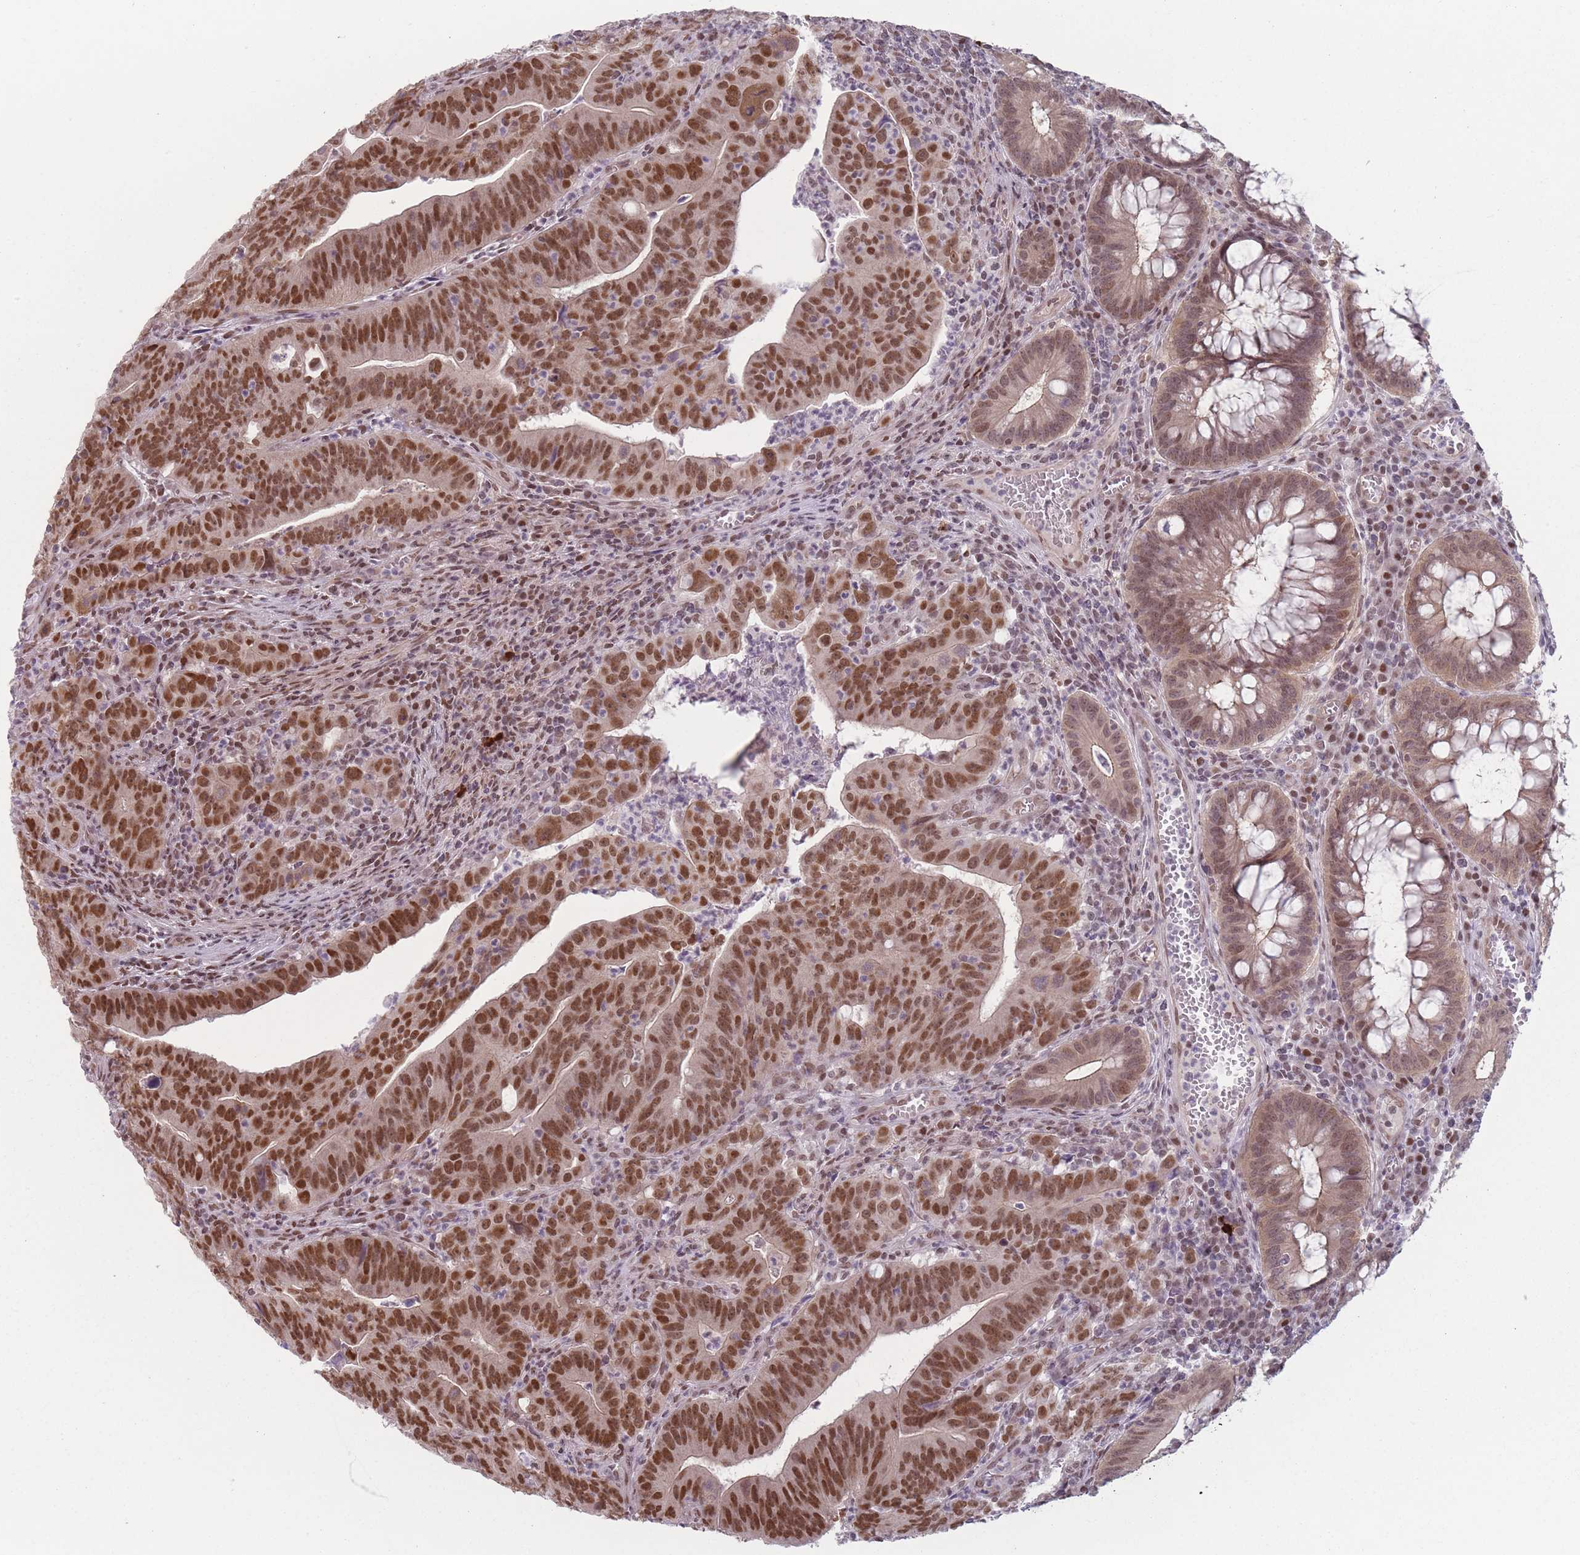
{"staining": {"intensity": "strong", "quantity": ">75%", "location": "nuclear"}, "tissue": "colorectal cancer", "cell_type": "Tumor cells", "image_type": "cancer", "snomed": [{"axis": "morphology", "description": "Adenocarcinoma, NOS"}, {"axis": "topography", "description": "Rectum"}], "caption": "Strong nuclear protein staining is appreciated in approximately >75% of tumor cells in adenocarcinoma (colorectal).", "gene": "SH3BGRL2", "patient": {"sex": "male", "age": 69}}